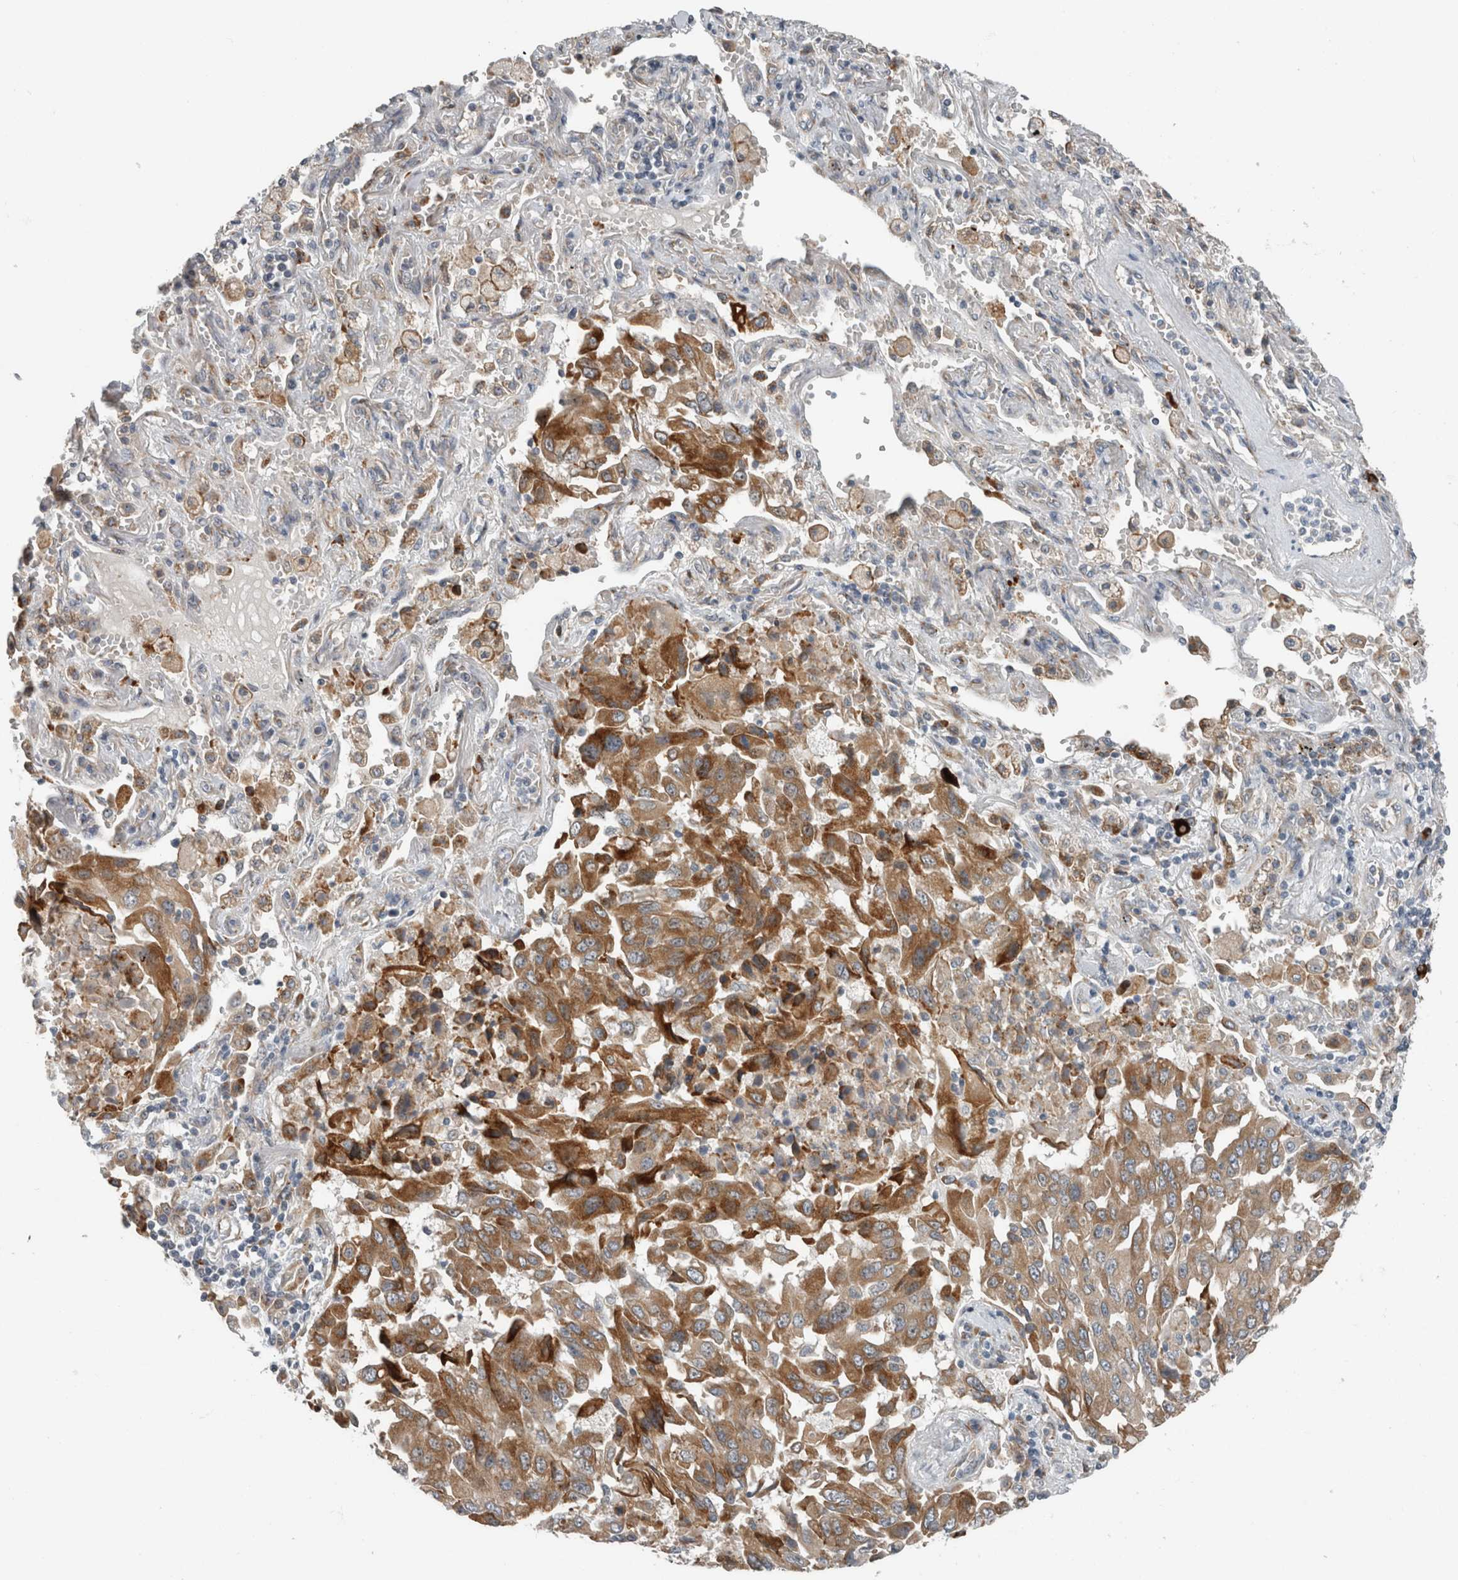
{"staining": {"intensity": "moderate", "quantity": ">75%", "location": "cytoplasmic/membranous"}, "tissue": "lung cancer", "cell_type": "Tumor cells", "image_type": "cancer", "snomed": [{"axis": "morphology", "description": "Adenocarcinoma, NOS"}, {"axis": "topography", "description": "Lung"}], "caption": "Immunohistochemistry (IHC) (DAB (3,3'-diaminobenzidine)) staining of human lung adenocarcinoma displays moderate cytoplasmic/membranous protein positivity in approximately >75% of tumor cells.", "gene": "USP25", "patient": {"sex": "female", "age": 65}}